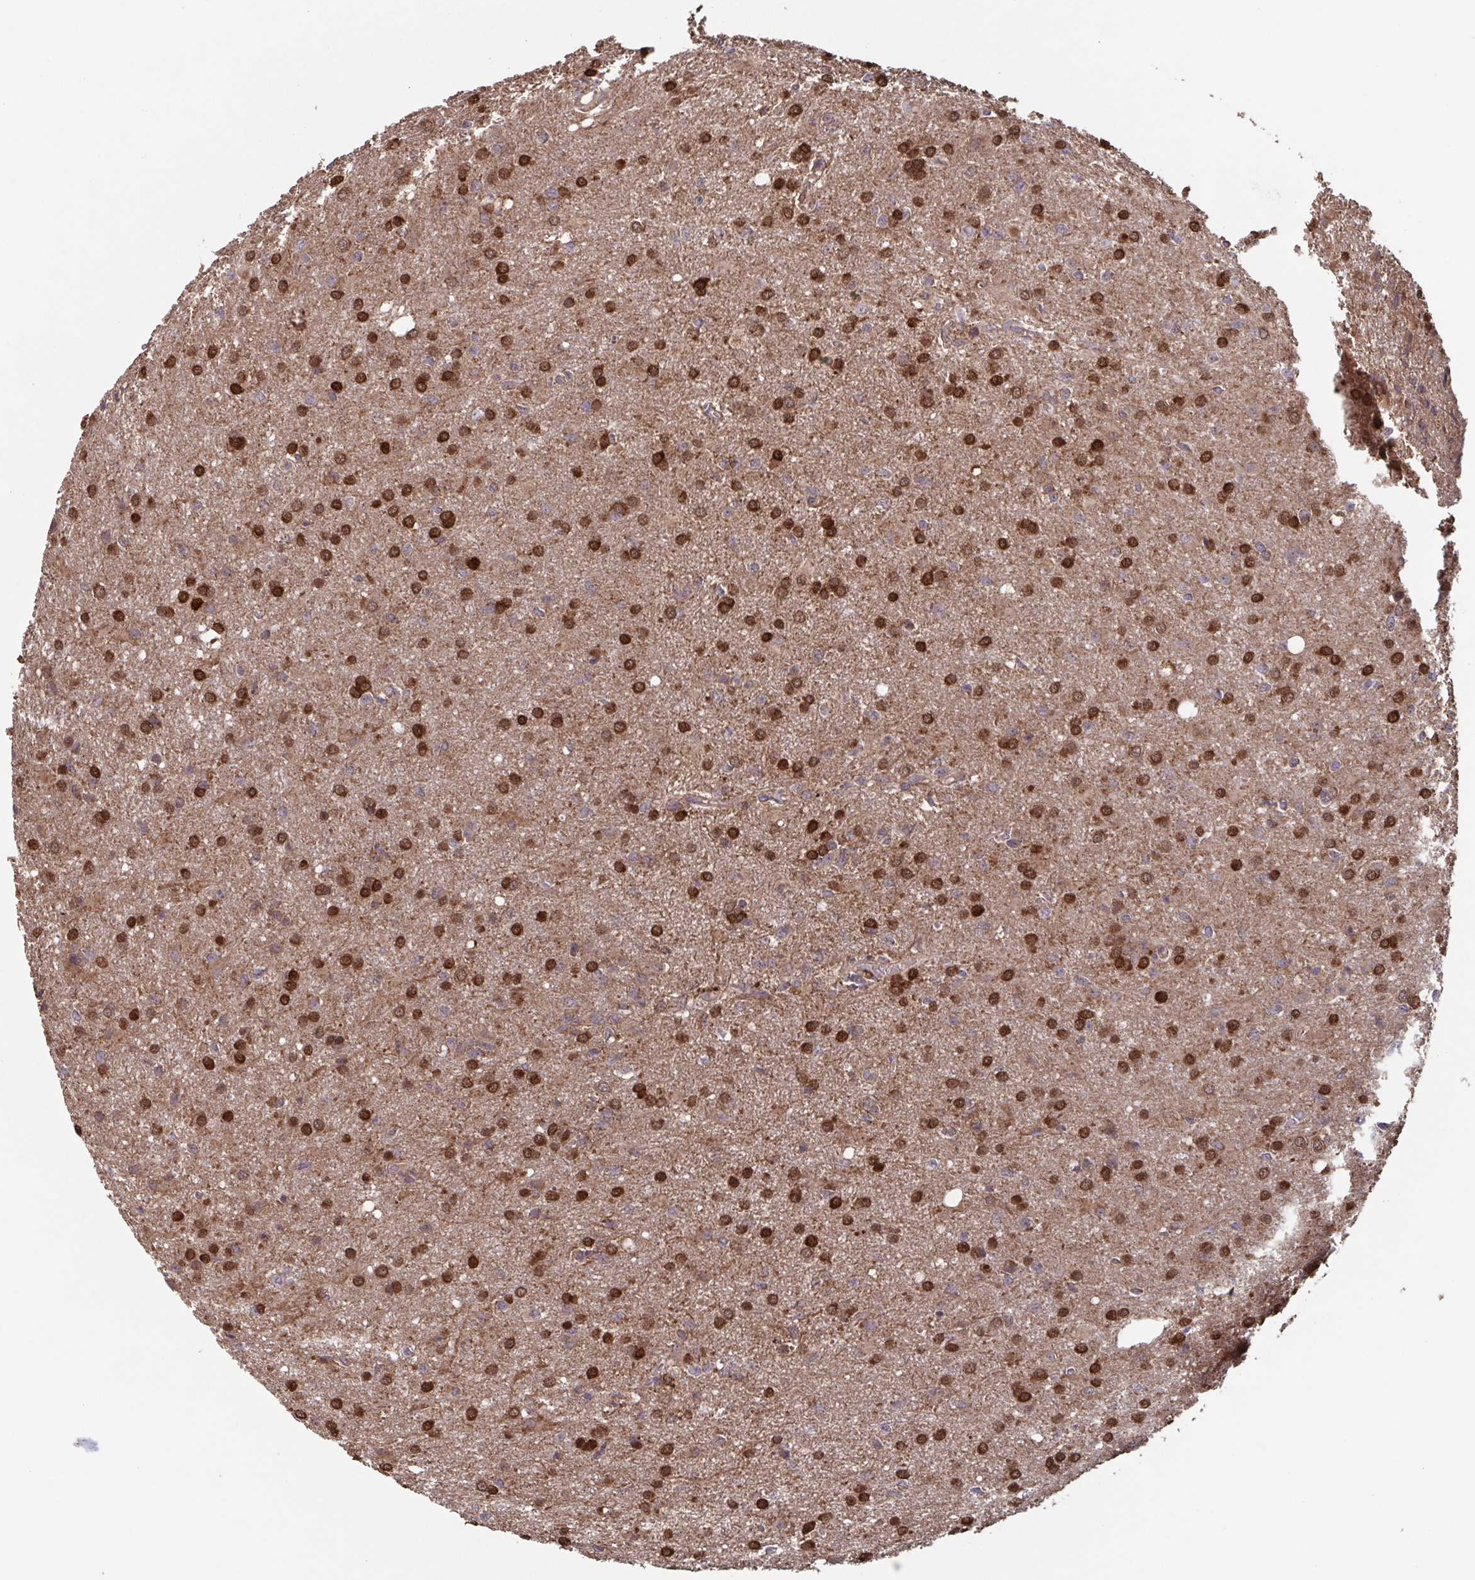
{"staining": {"intensity": "strong", "quantity": "25%-75%", "location": "cytoplasmic/membranous"}, "tissue": "glioma", "cell_type": "Tumor cells", "image_type": "cancer", "snomed": [{"axis": "morphology", "description": "Glioma, malignant, High grade"}, {"axis": "topography", "description": "Brain"}], "caption": "DAB immunohistochemical staining of malignant glioma (high-grade) displays strong cytoplasmic/membranous protein expression in about 25%-75% of tumor cells.", "gene": "TTC19", "patient": {"sex": "male", "age": 68}}